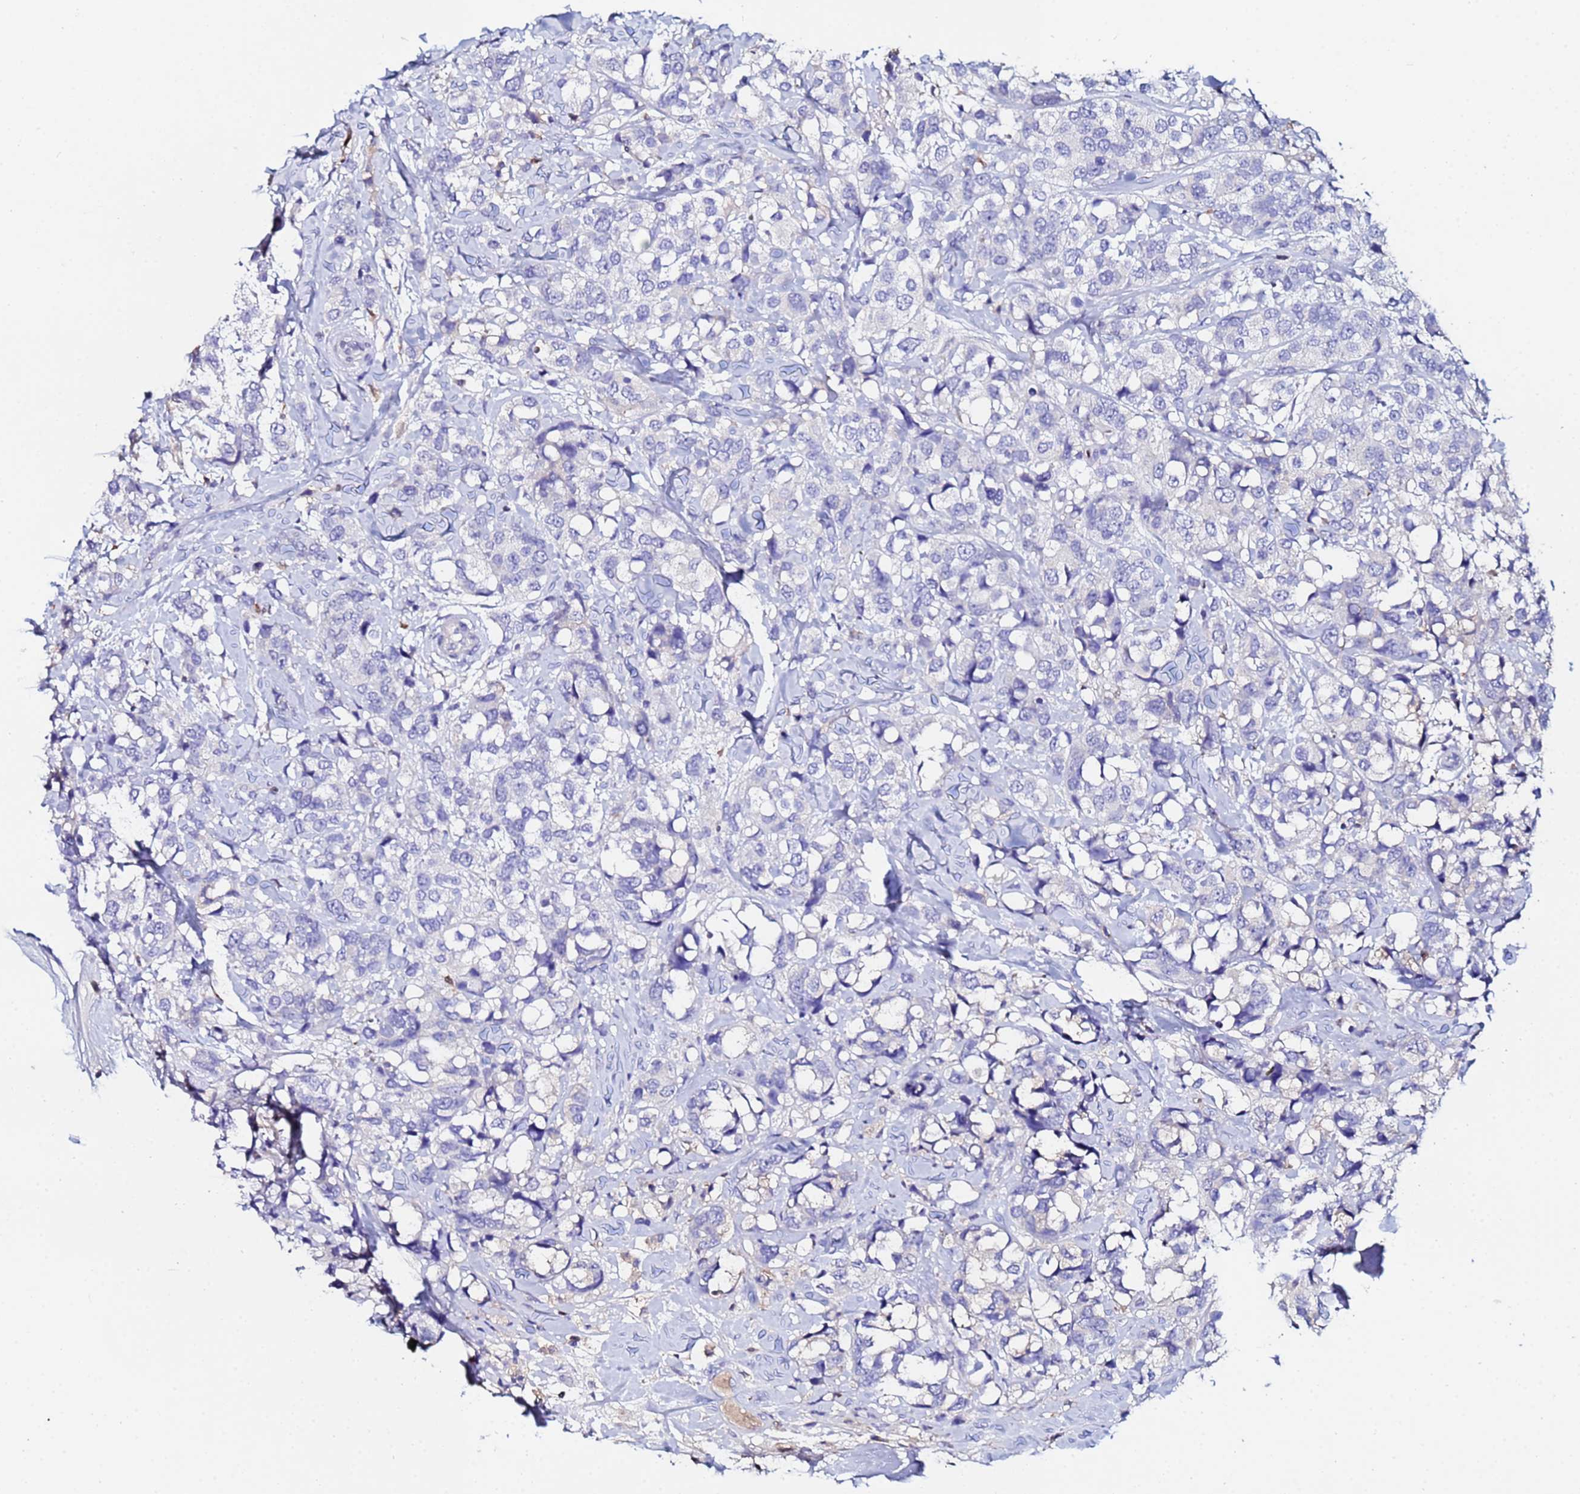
{"staining": {"intensity": "negative", "quantity": "none", "location": "none"}, "tissue": "breast cancer", "cell_type": "Tumor cells", "image_type": "cancer", "snomed": [{"axis": "morphology", "description": "Lobular carcinoma"}, {"axis": "topography", "description": "Breast"}], "caption": "DAB immunohistochemical staining of human breast cancer exhibits no significant staining in tumor cells.", "gene": "TUBAL3", "patient": {"sex": "female", "age": 59}}